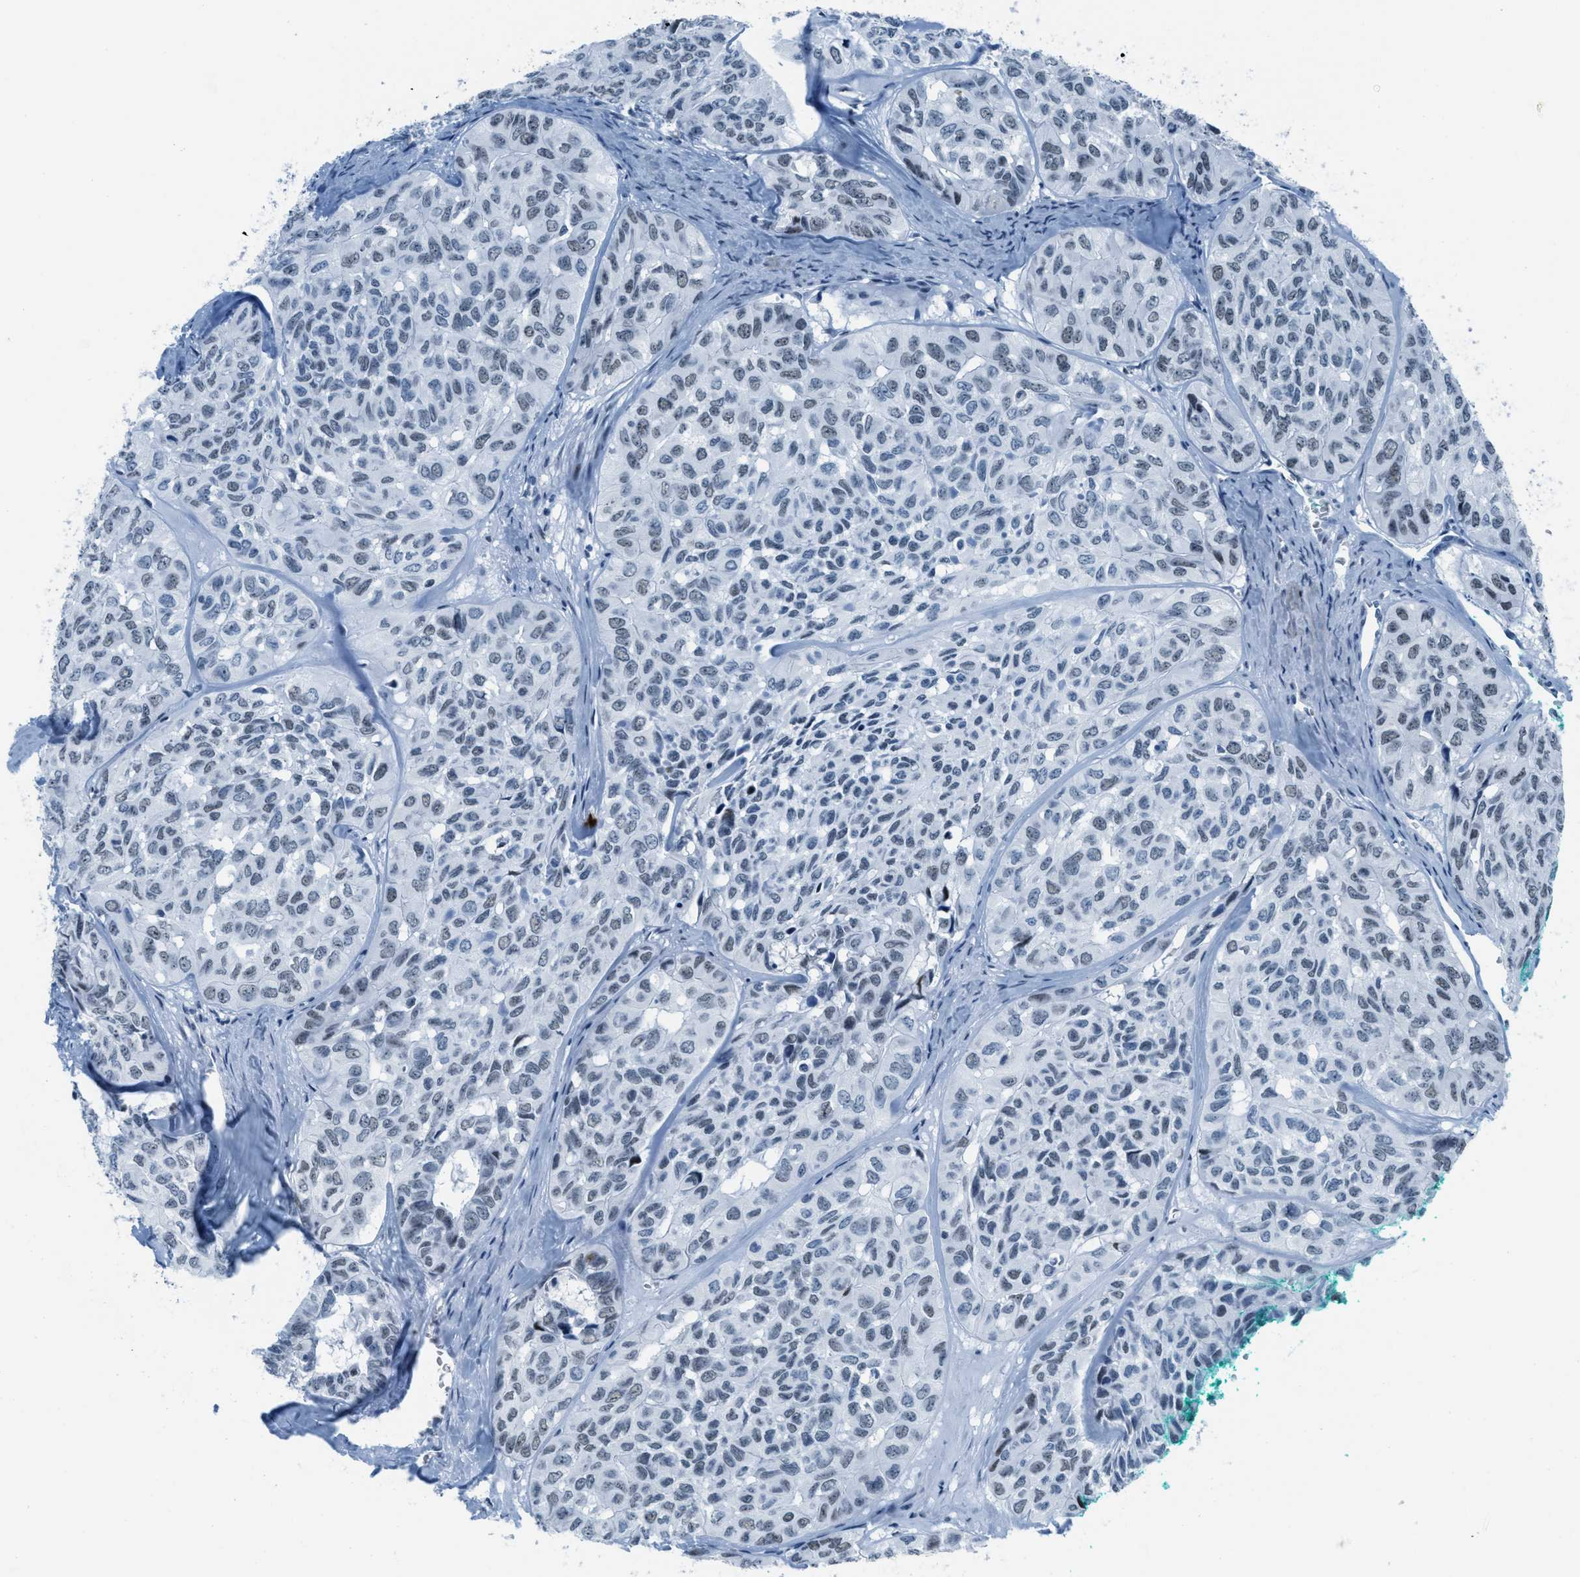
{"staining": {"intensity": "weak", "quantity": "<25%", "location": "nuclear"}, "tissue": "head and neck cancer", "cell_type": "Tumor cells", "image_type": "cancer", "snomed": [{"axis": "morphology", "description": "Adenocarcinoma, NOS"}, {"axis": "topography", "description": "Salivary gland, NOS"}, {"axis": "topography", "description": "Head-Neck"}], "caption": "Tumor cells are negative for brown protein staining in head and neck cancer.", "gene": "PLA2G2A", "patient": {"sex": "female", "age": 76}}